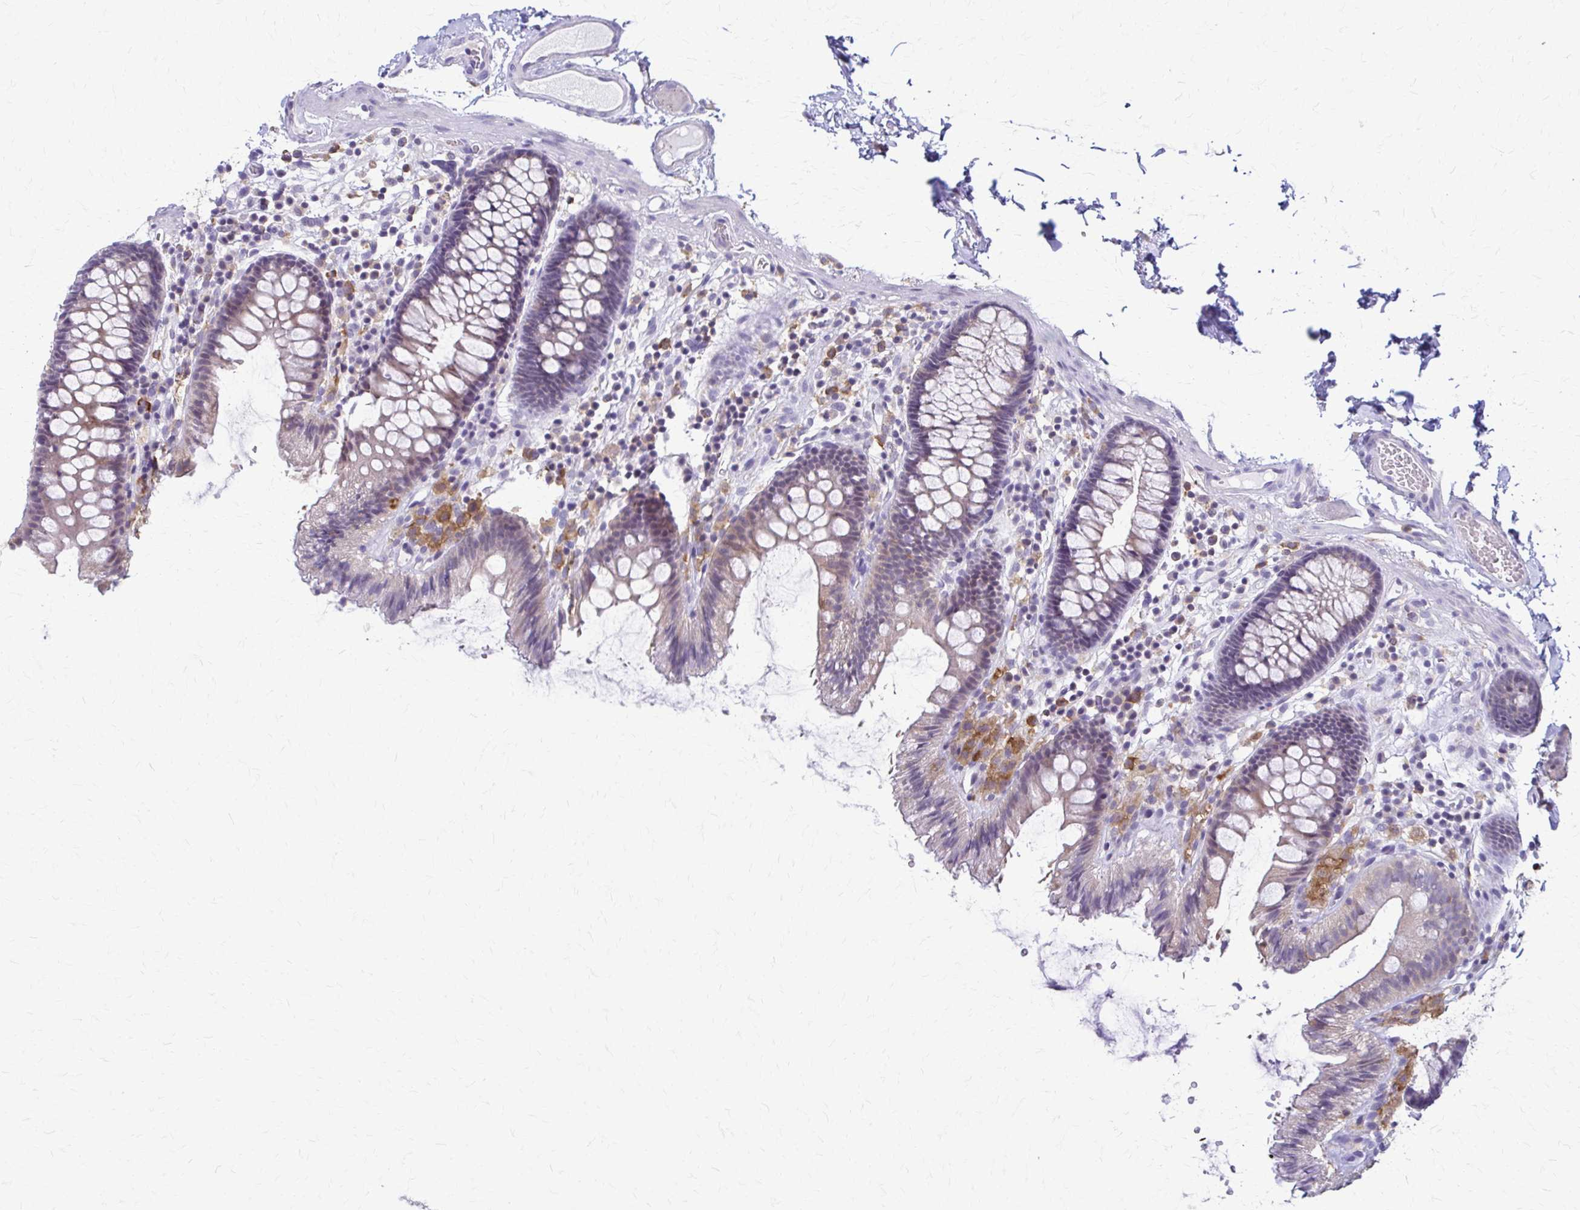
{"staining": {"intensity": "negative", "quantity": "none", "location": "none"}, "tissue": "colon", "cell_type": "Endothelial cells", "image_type": "normal", "snomed": [{"axis": "morphology", "description": "Normal tissue, NOS"}, {"axis": "topography", "description": "Colon"}], "caption": "A high-resolution image shows immunohistochemistry (IHC) staining of normal colon, which displays no significant positivity in endothelial cells. The staining is performed using DAB (3,3'-diaminobenzidine) brown chromogen with nuclei counter-stained in using hematoxylin.", "gene": "PIK3AP1", "patient": {"sex": "male", "age": 84}}